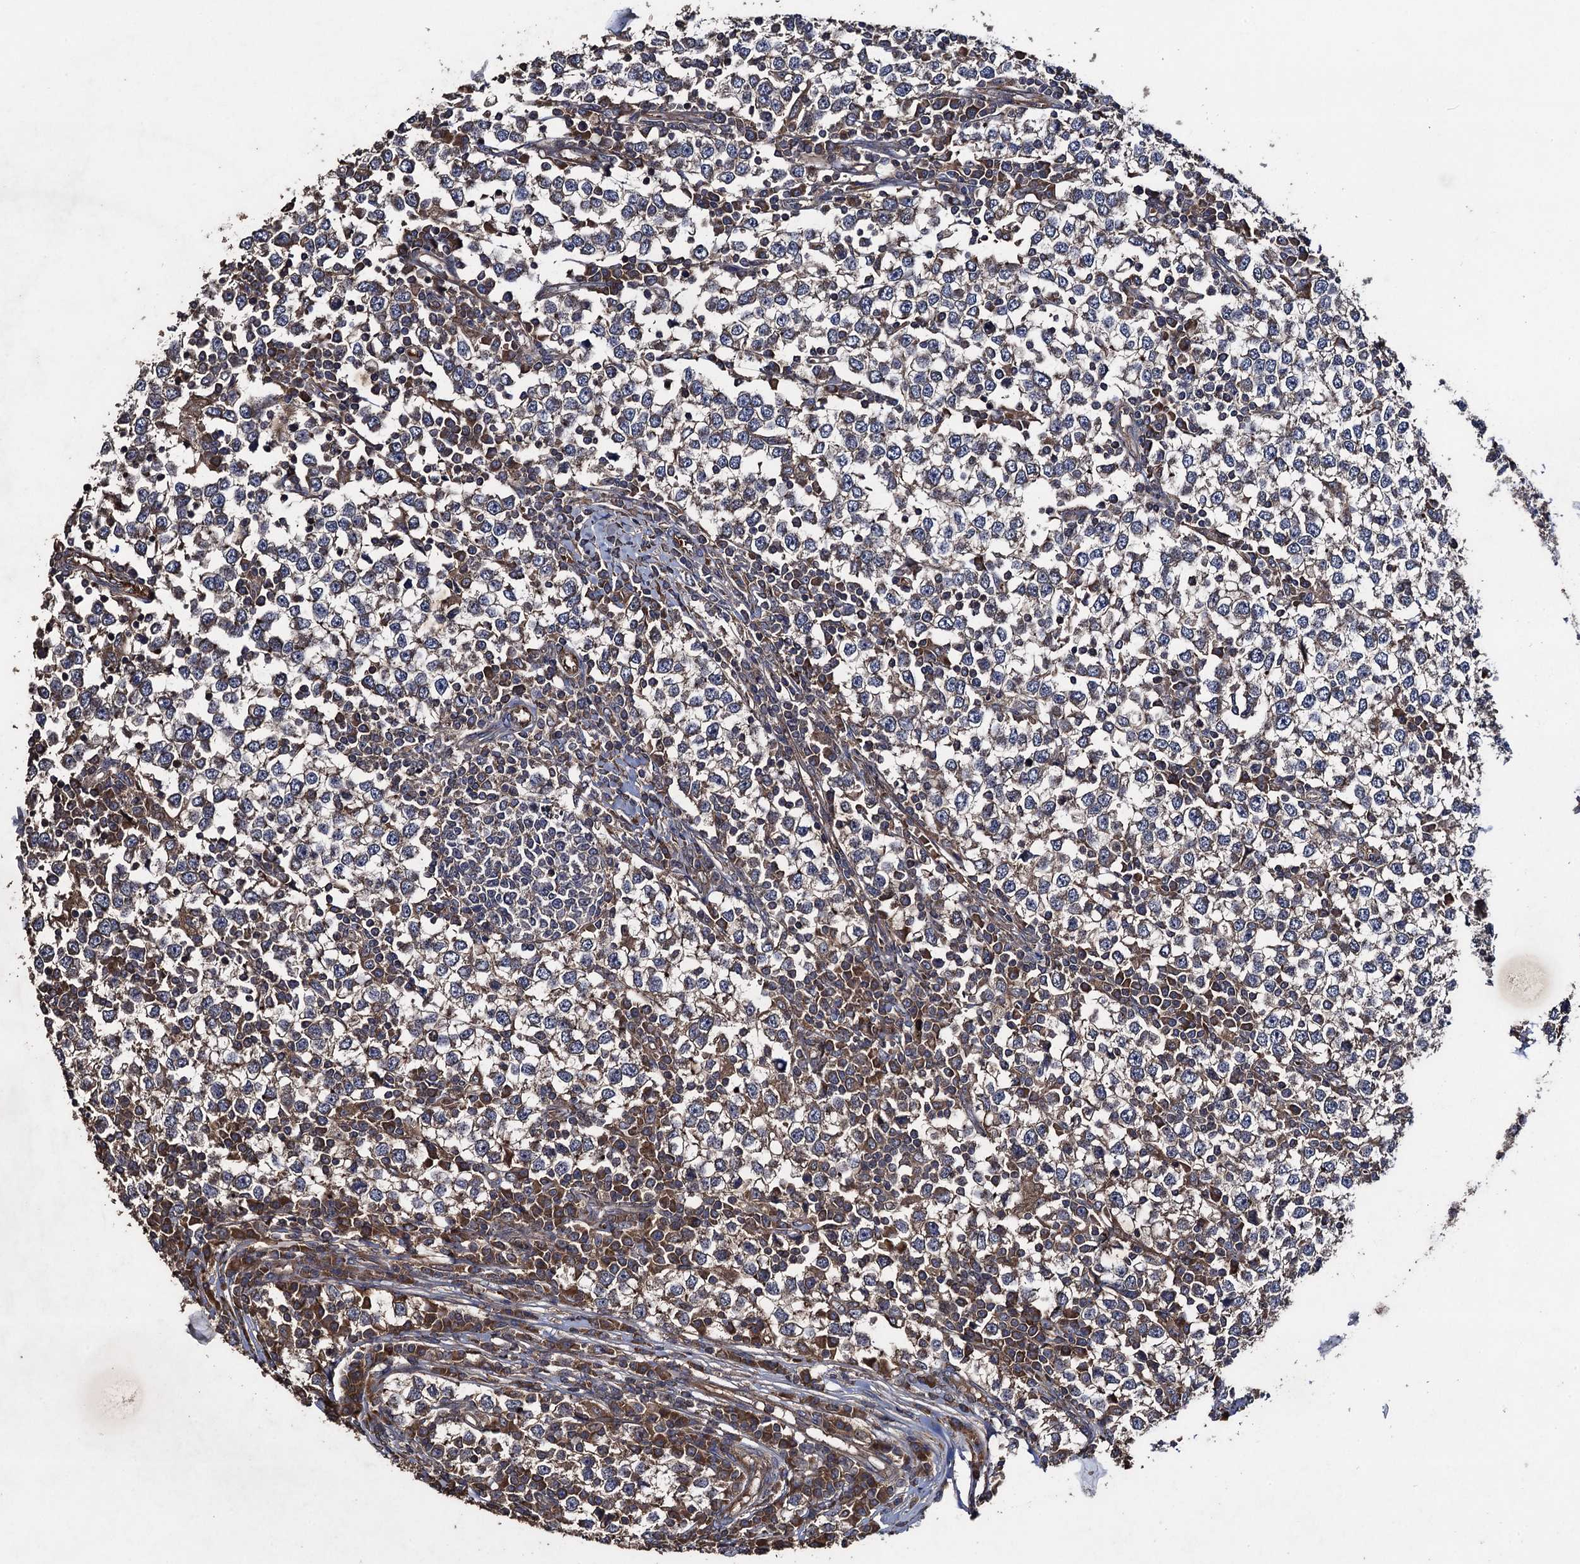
{"staining": {"intensity": "weak", "quantity": "<25%", "location": "cytoplasmic/membranous"}, "tissue": "testis cancer", "cell_type": "Tumor cells", "image_type": "cancer", "snomed": [{"axis": "morphology", "description": "Seminoma, NOS"}, {"axis": "topography", "description": "Testis"}], "caption": "This histopathology image is of seminoma (testis) stained with immunohistochemistry (IHC) to label a protein in brown with the nuclei are counter-stained blue. There is no expression in tumor cells.", "gene": "TXNDC11", "patient": {"sex": "male", "age": 65}}